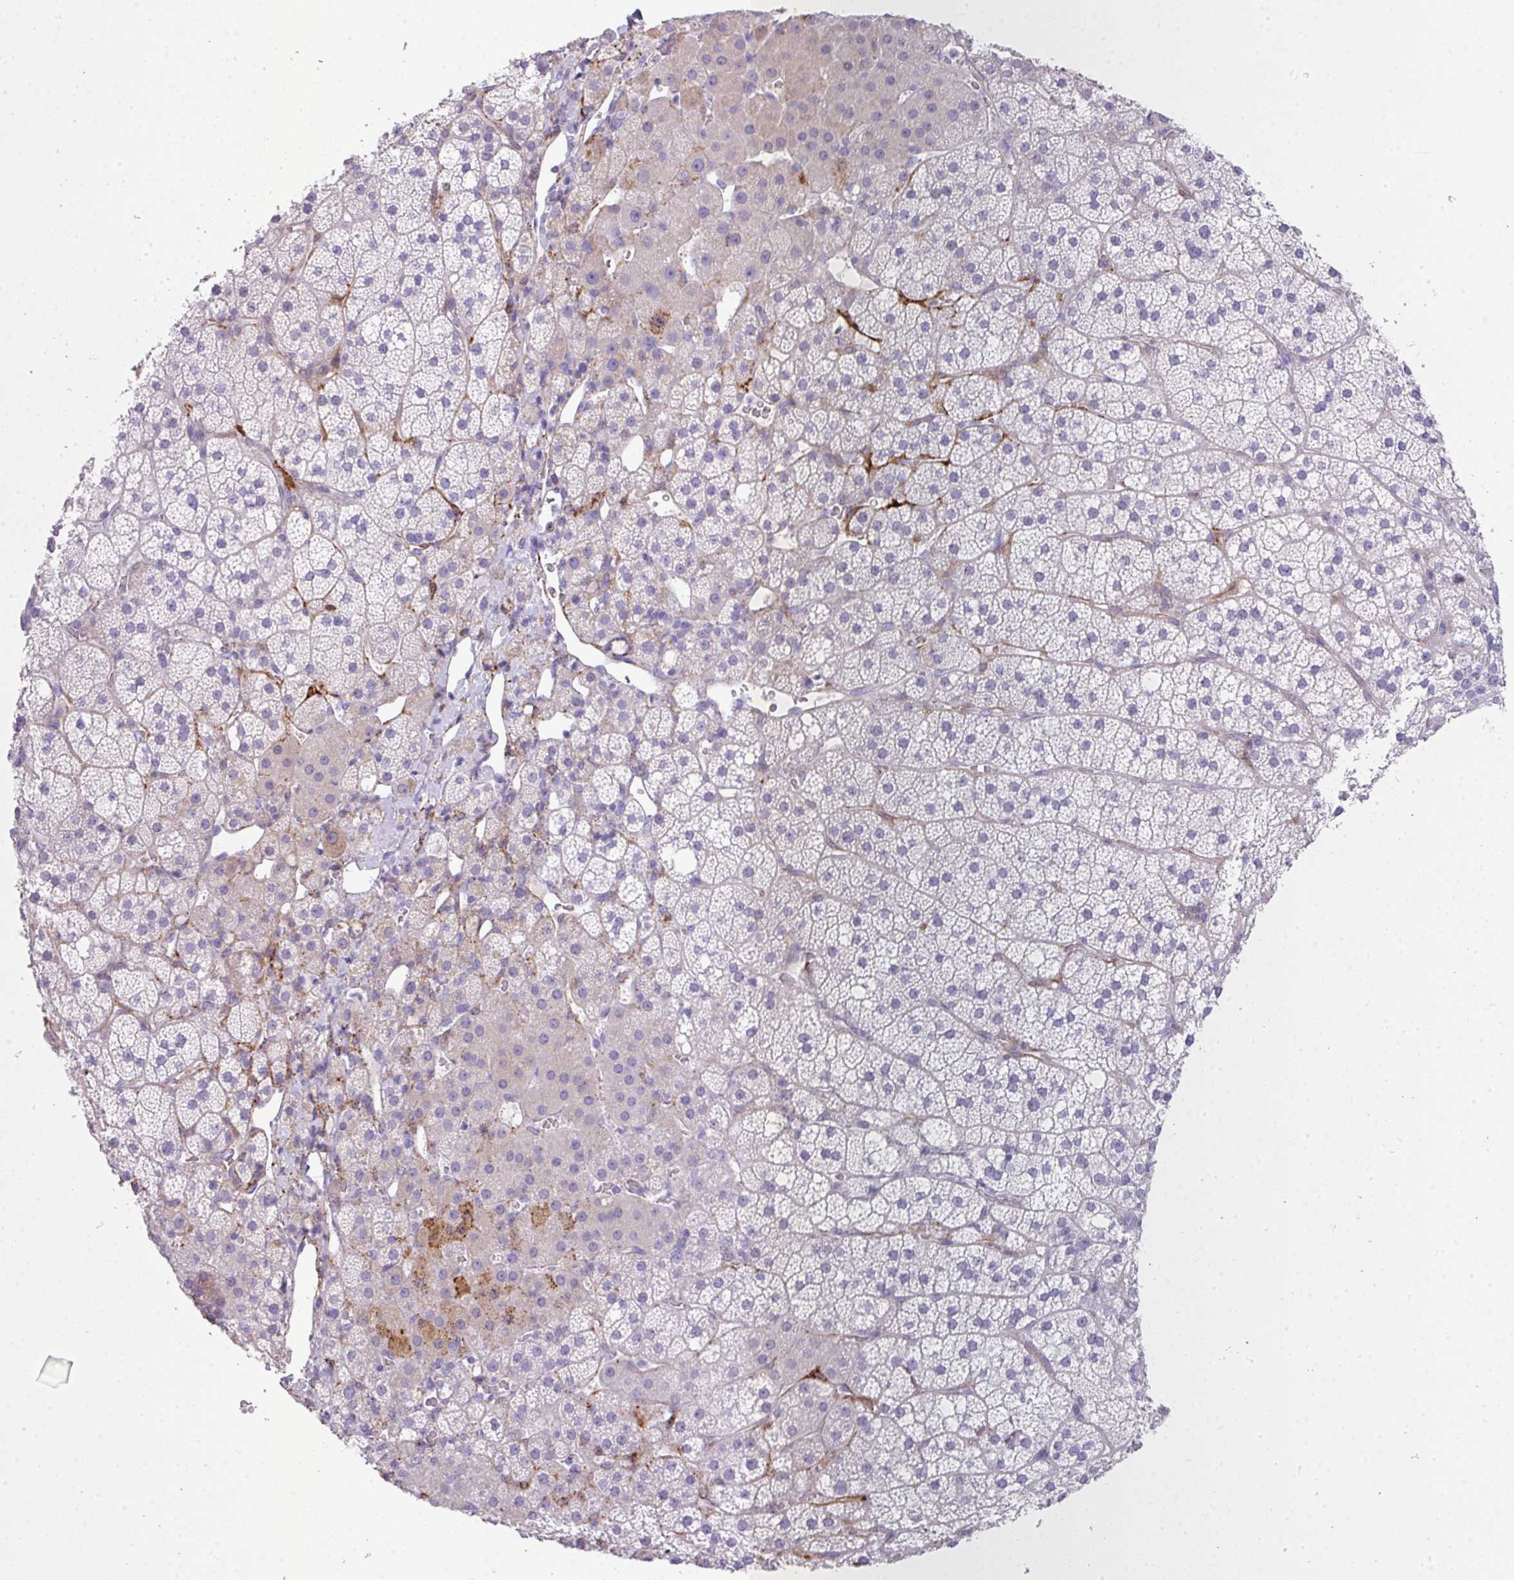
{"staining": {"intensity": "moderate", "quantity": "<25%", "location": "cytoplasmic/membranous"}, "tissue": "adrenal gland", "cell_type": "Glandular cells", "image_type": "normal", "snomed": [{"axis": "morphology", "description": "Normal tissue, NOS"}, {"axis": "topography", "description": "Adrenal gland"}], "caption": "A brown stain labels moderate cytoplasmic/membranous expression of a protein in glandular cells of benign adrenal gland.", "gene": "GLI4", "patient": {"sex": "male", "age": 53}}